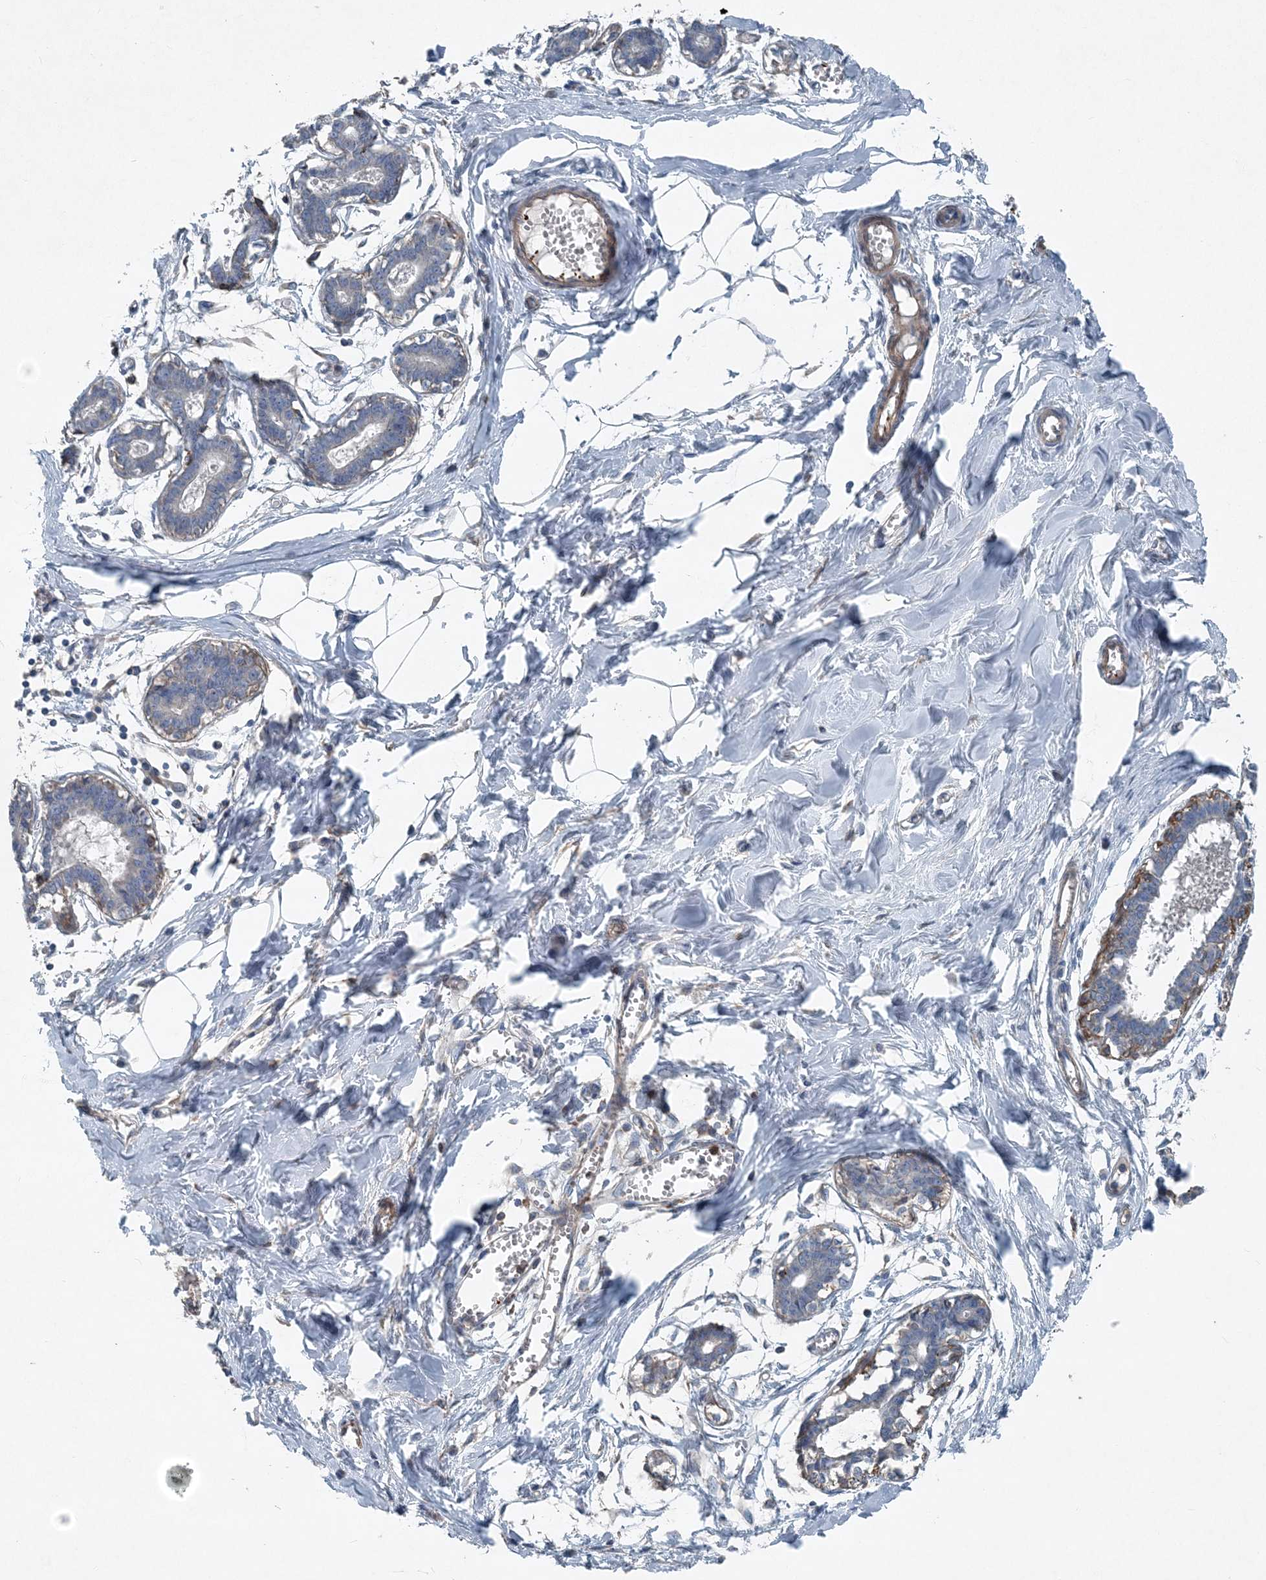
{"staining": {"intensity": "moderate", "quantity": "<25%", "location": "cytoplasmic/membranous"}, "tissue": "breast", "cell_type": "Adipocytes", "image_type": "normal", "snomed": [{"axis": "morphology", "description": "Normal tissue, NOS"}, {"axis": "topography", "description": "Breast"}], "caption": "The image displays staining of normal breast, revealing moderate cytoplasmic/membranous protein staining (brown color) within adipocytes.", "gene": "DGUOK", "patient": {"sex": "female", "age": 27}}